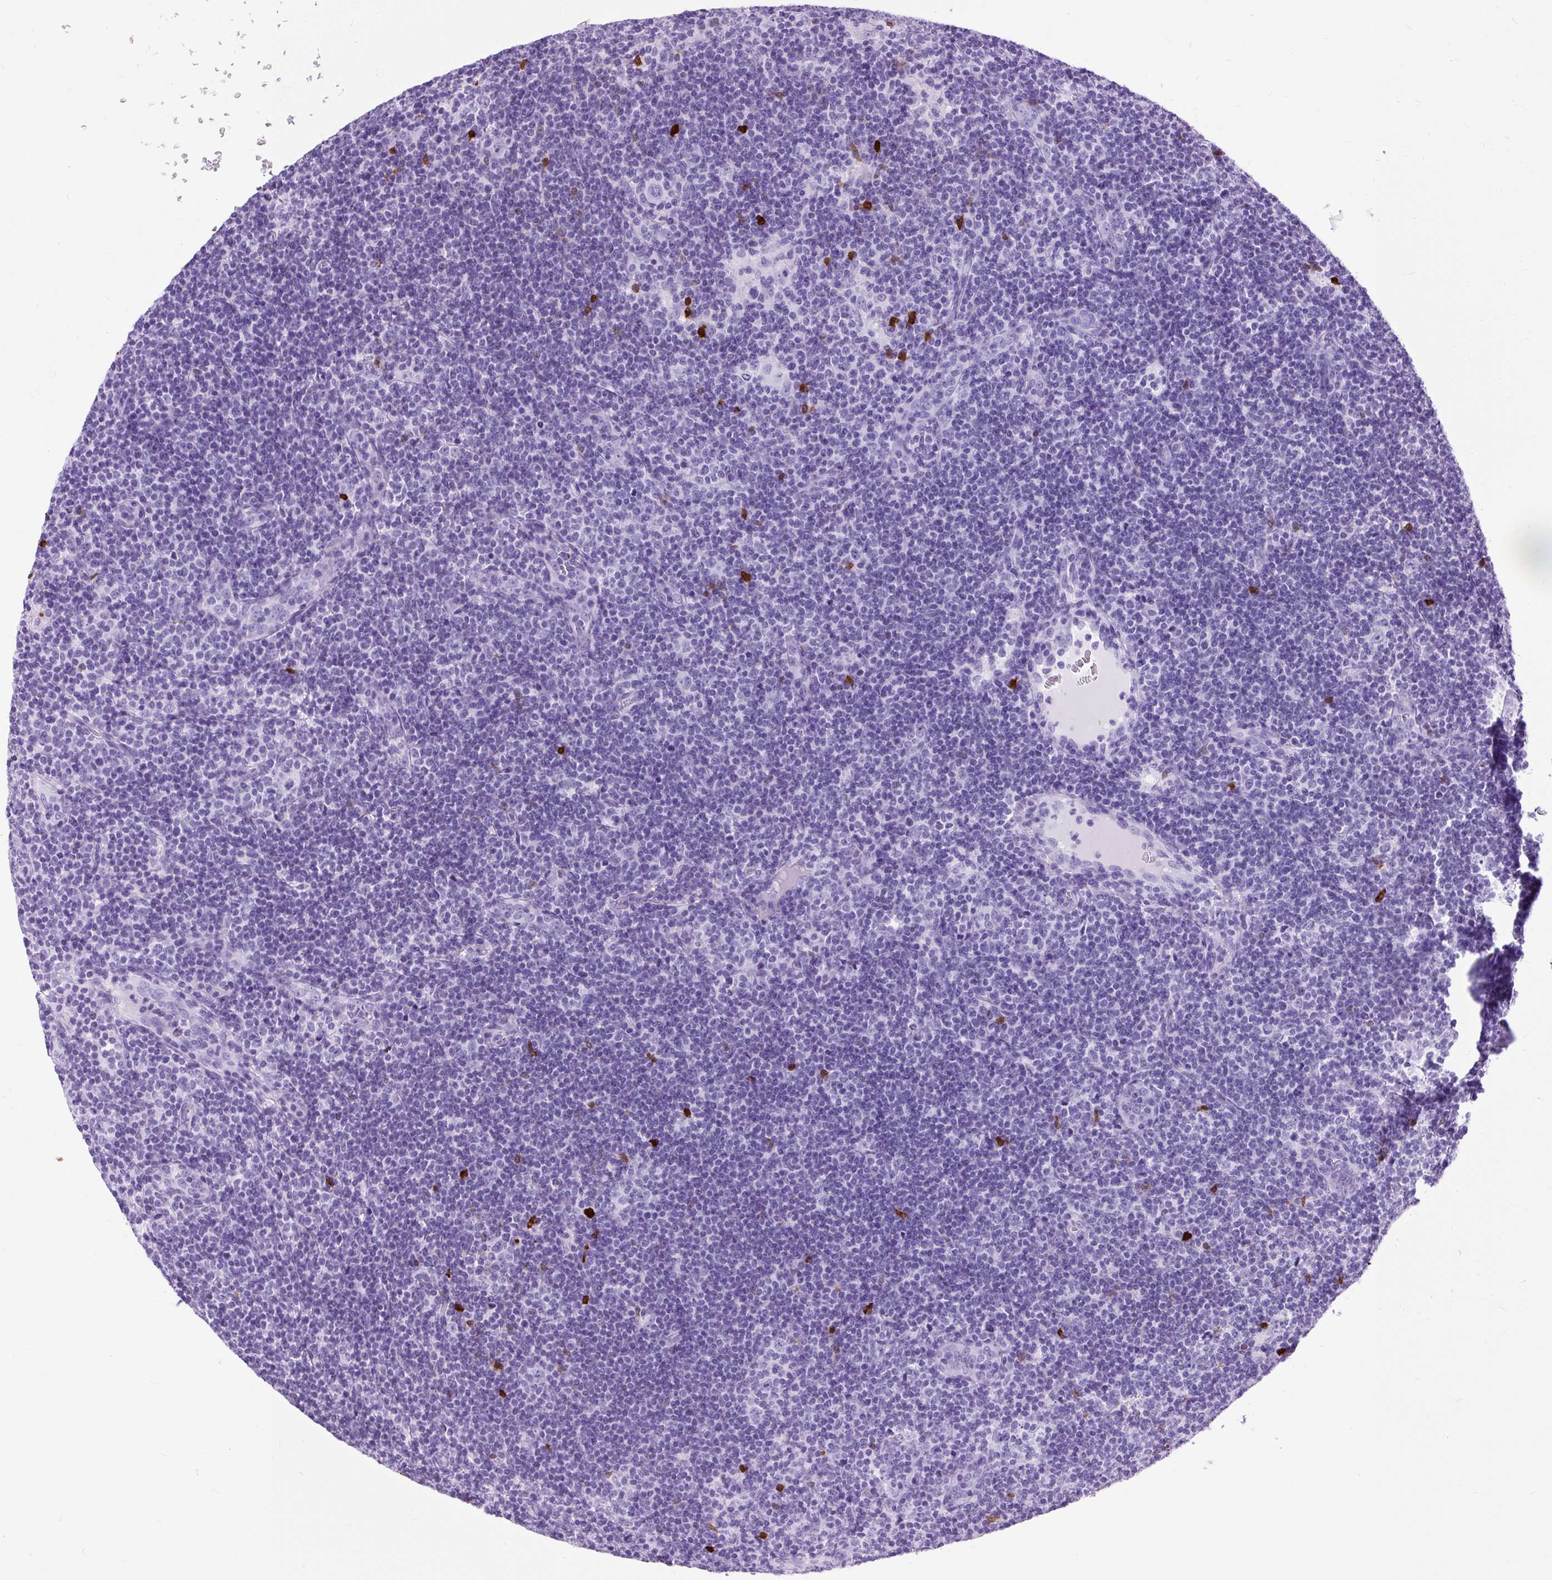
{"staining": {"intensity": "negative", "quantity": "none", "location": "none"}, "tissue": "lymphoma", "cell_type": "Tumor cells", "image_type": "cancer", "snomed": [{"axis": "morphology", "description": "Hodgkin's disease, NOS"}, {"axis": "topography", "description": "Lymph node"}], "caption": "Image shows no significant protein positivity in tumor cells of lymphoma.", "gene": "PVALB", "patient": {"sex": "female", "age": 57}}